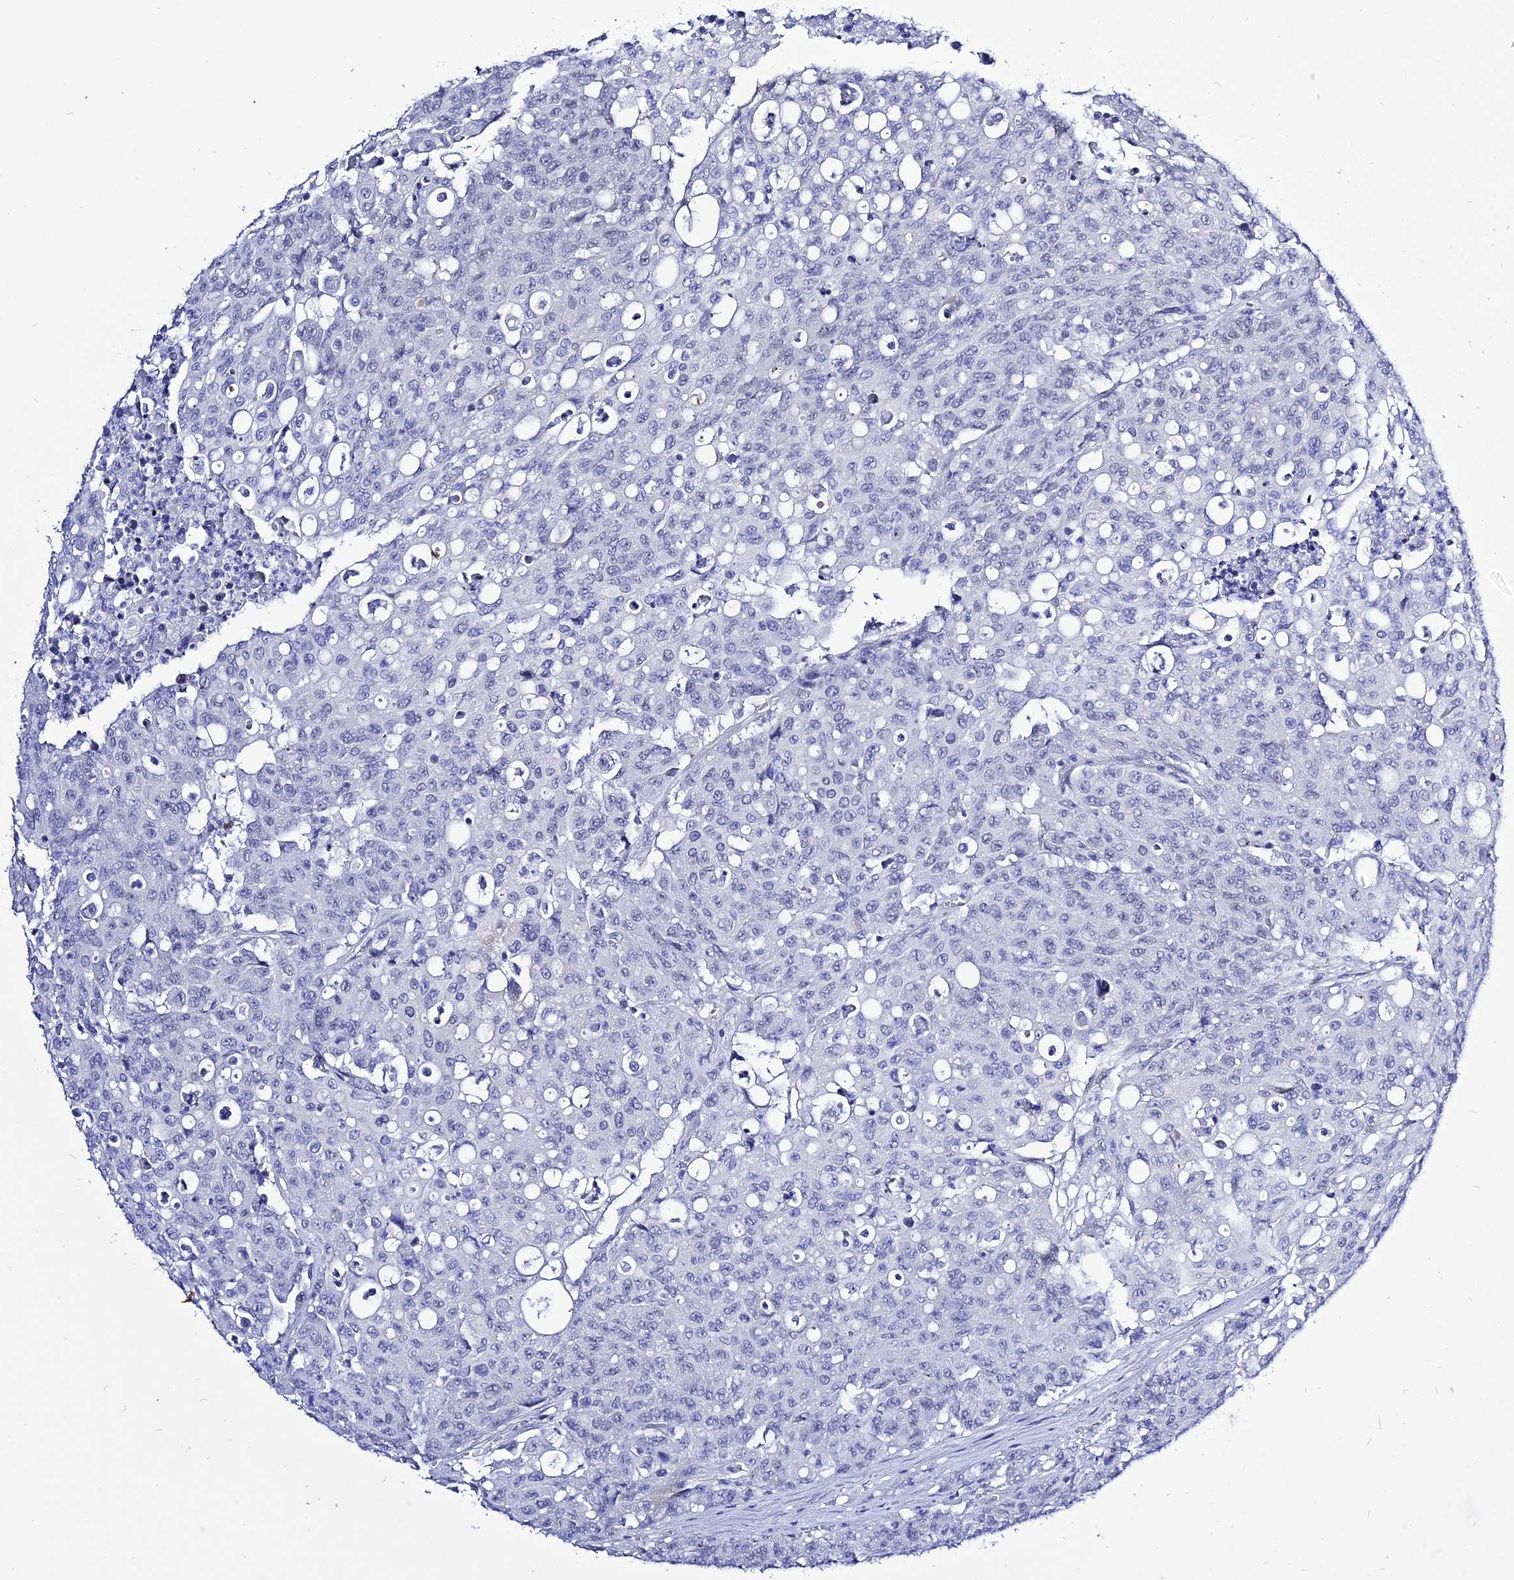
{"staining": {"intensity": "negative", "quantity": "none", "location": "none"}, "tissue": "colorectal cancer", "cell_type": "Tumor cells", "image_type": "cancer", "snomed": [{"axis": "morphology", "description": "Adenocarcinoma, NOS"}, {"axis": "topography", "description": "Colon"}], "caption": "Tumor cells are negative for brown protein staining in colorectal adenocarcinoma.", "gene": "DEFB107A", "patient": {"sex": "male", "age": 51}}